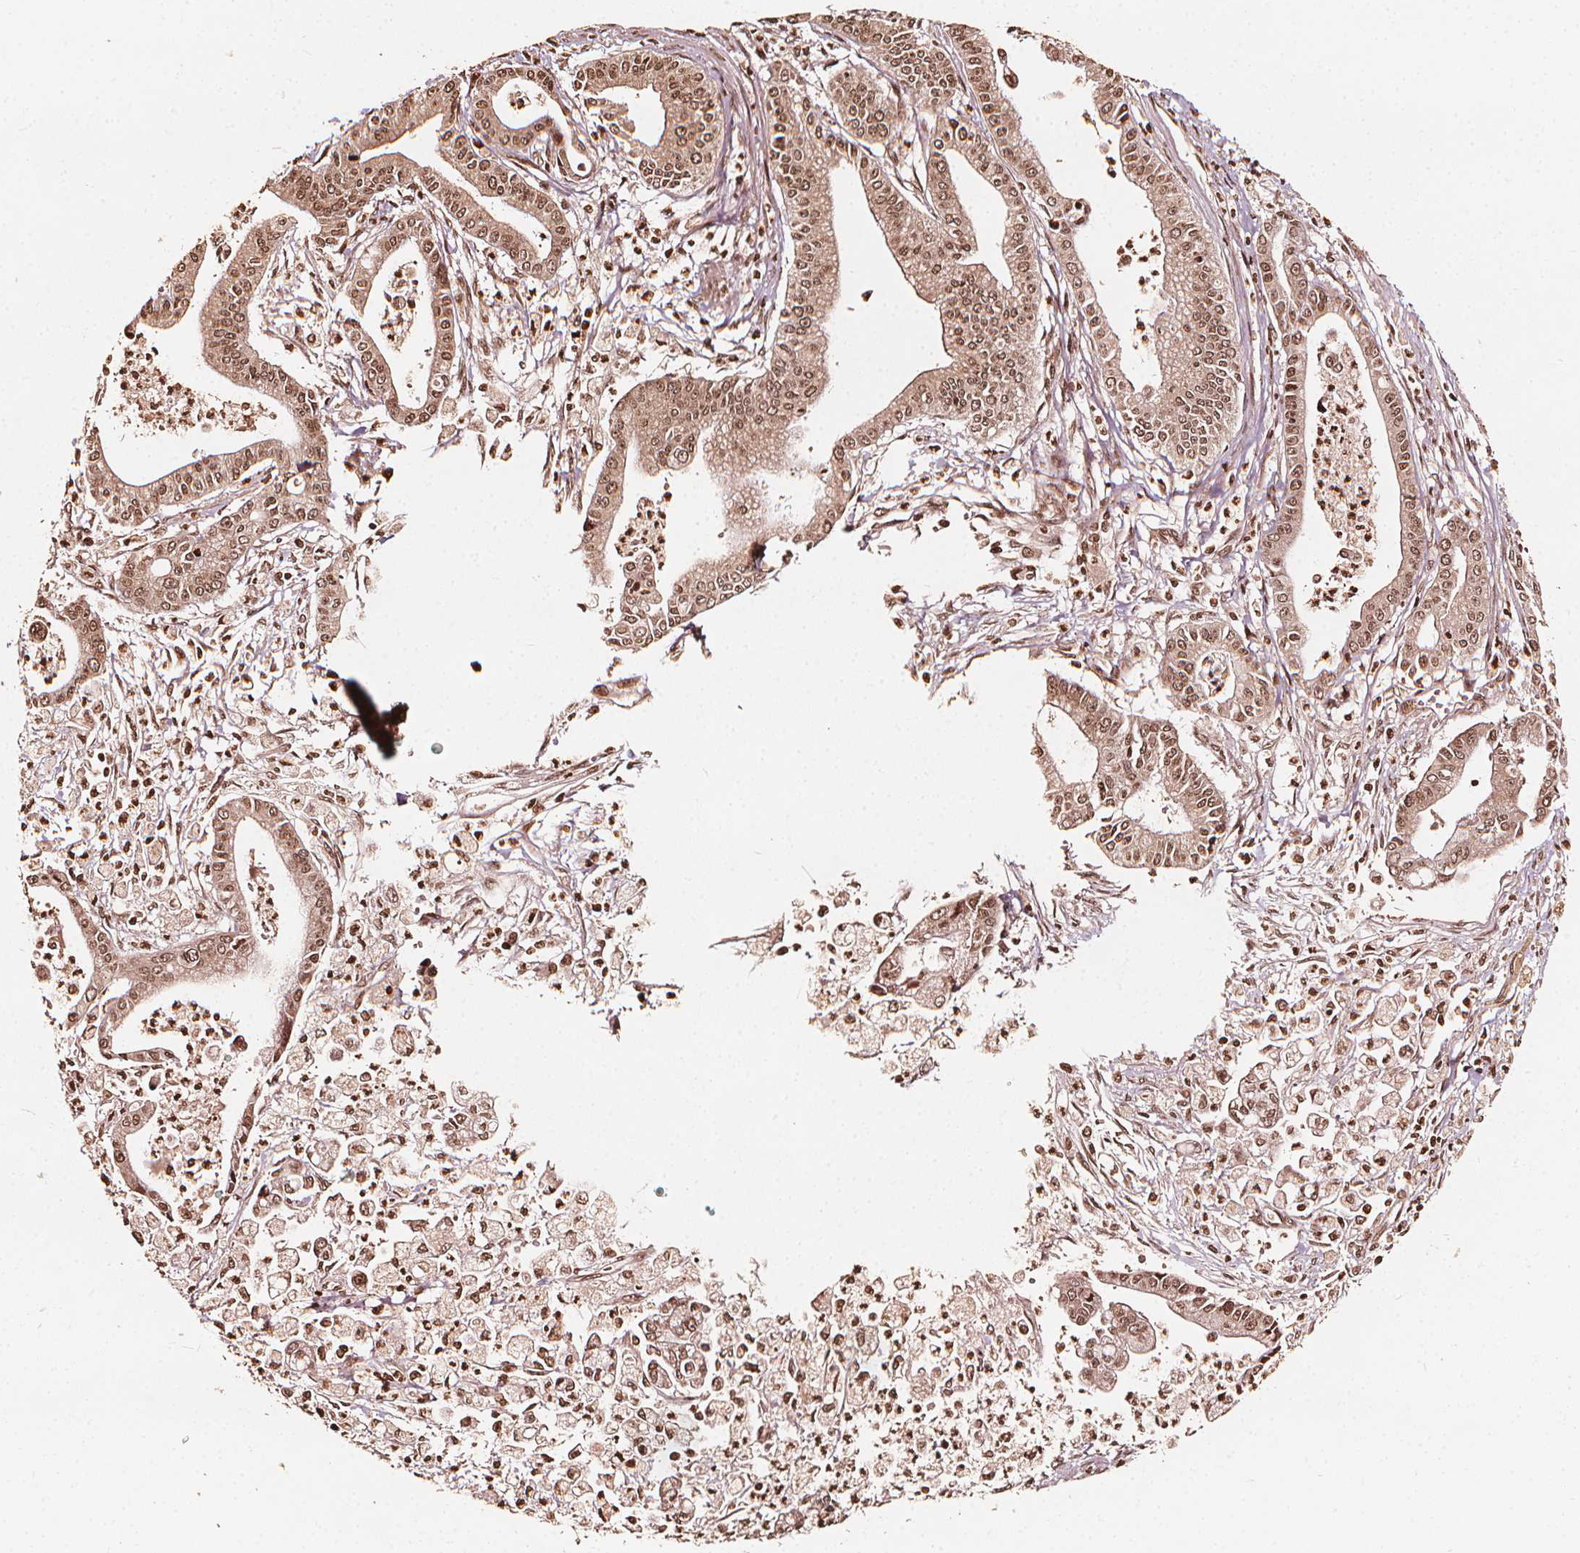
{"staining": {"intensity": "moderate", "quantity": ">75%", "location": "nuclear"}, "tissue": "pancreatic cancer", "cell_type": "Tumor cells", "image_type": "cancer", "snomed": [{"axis": "morphology", "description": "Adenocarcinoma, NOS"}, {"axis": "topography", "description": "Pancreas"}], "caption": "Protein analysis of pancreatic cancer tissue exhibits moderate nuclear staining in approximately >75% of tumor cells.", "gene": "H3C14", "patient": {"sex": "female", "age": 65}}